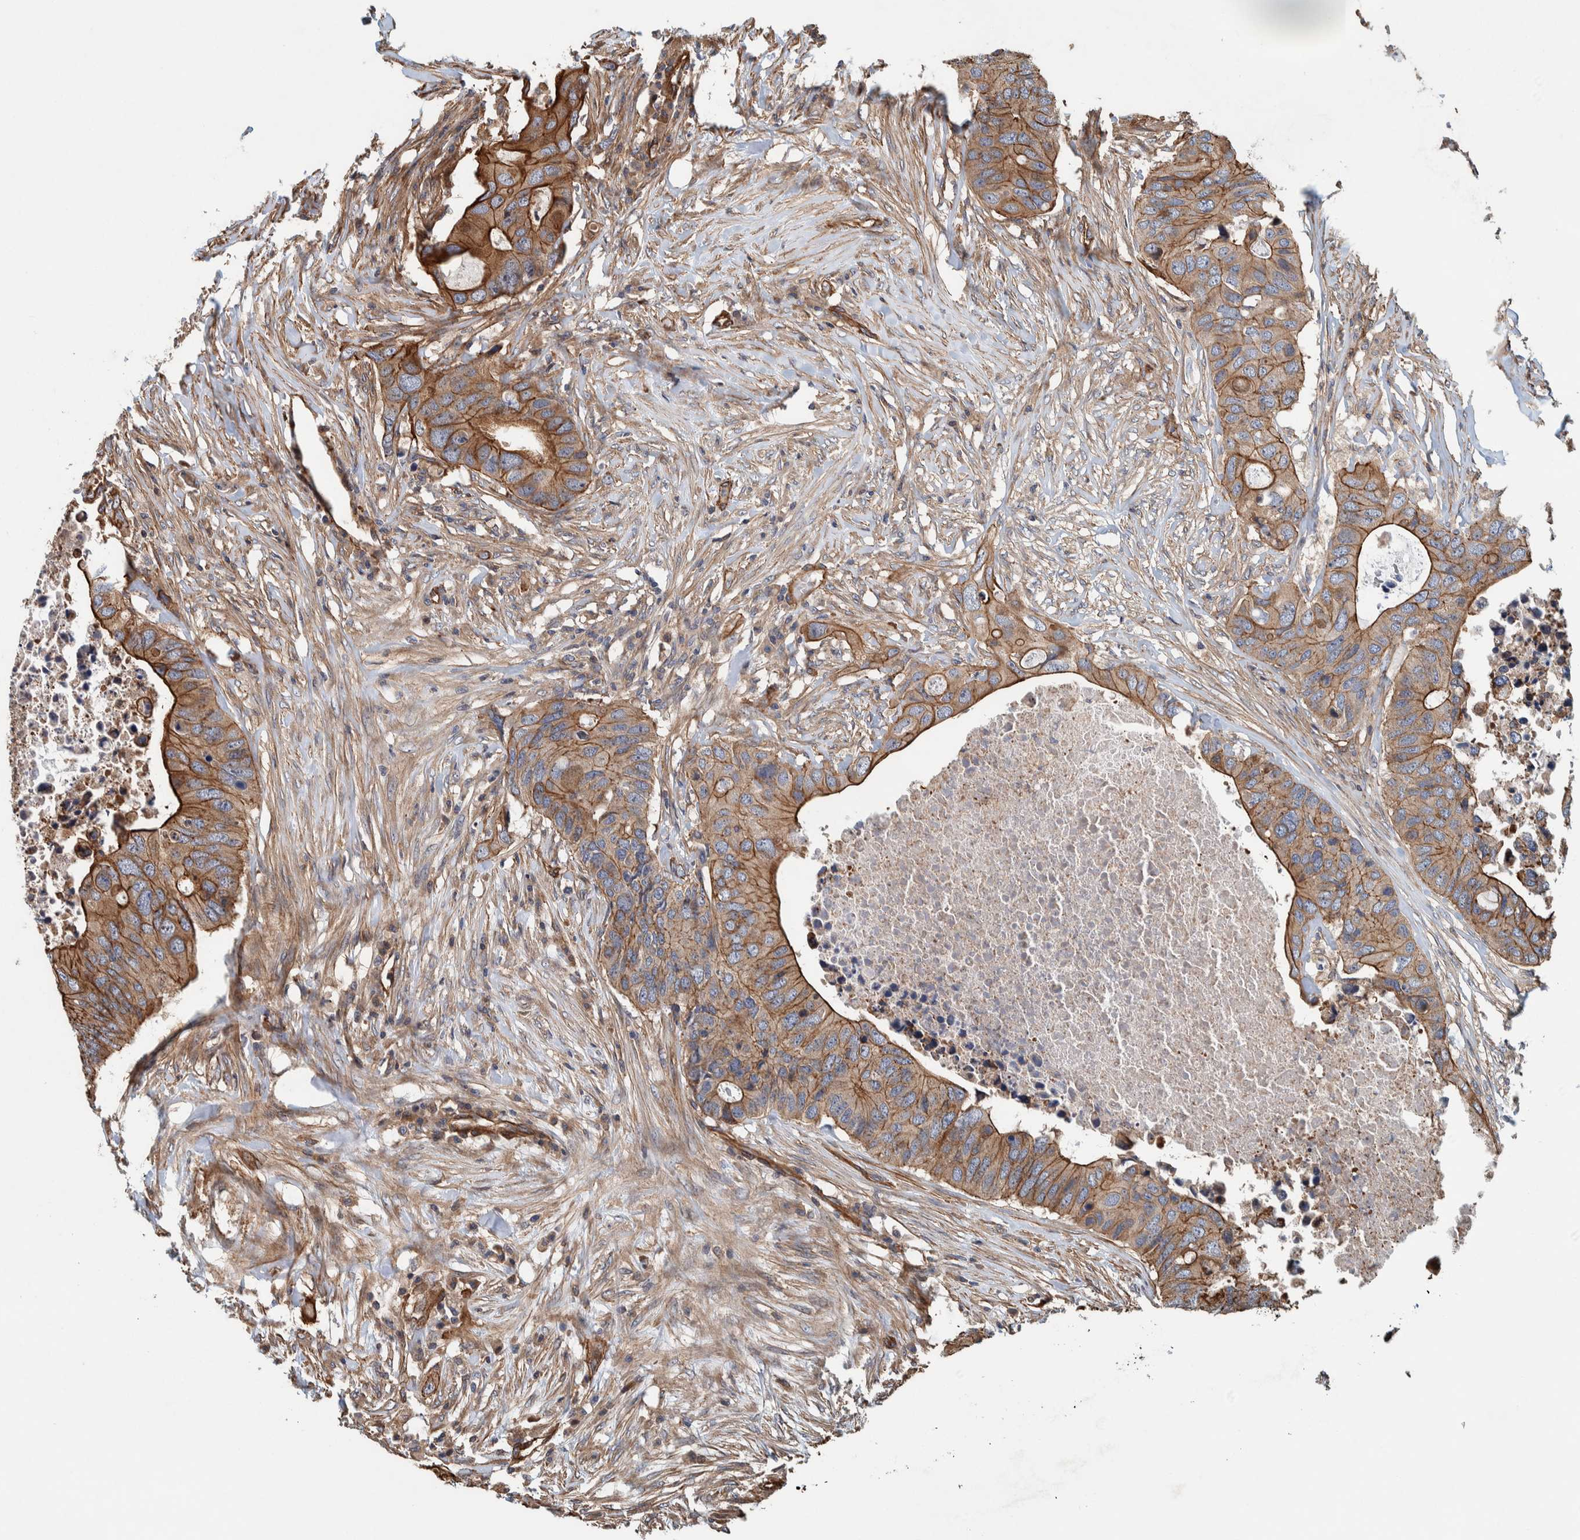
{"staining": {"intensity": "moderate", "quantity": ">75%", "location": "cytoplasmic/membranous"}, "tissue": "colorectal cancer", "cell_type": "Tumor cells", "image_type": "cancer", "snomed": [{"axis": "morphology", "description": "Adenocarcinoma, NOS"}, {"axis": "topography", "description": "Colon"}], "caption": "Immunohistochemistry (IHC) micrograph of adenocarcinoma (colorectal) stained for a protein (brown), which displays medium levels of moderate cytoplasmic/membranous positivity in approximately >75% of tumor cells.", "gene": "PKD1L1", "patient": {"sex": "male", "age": 71}}